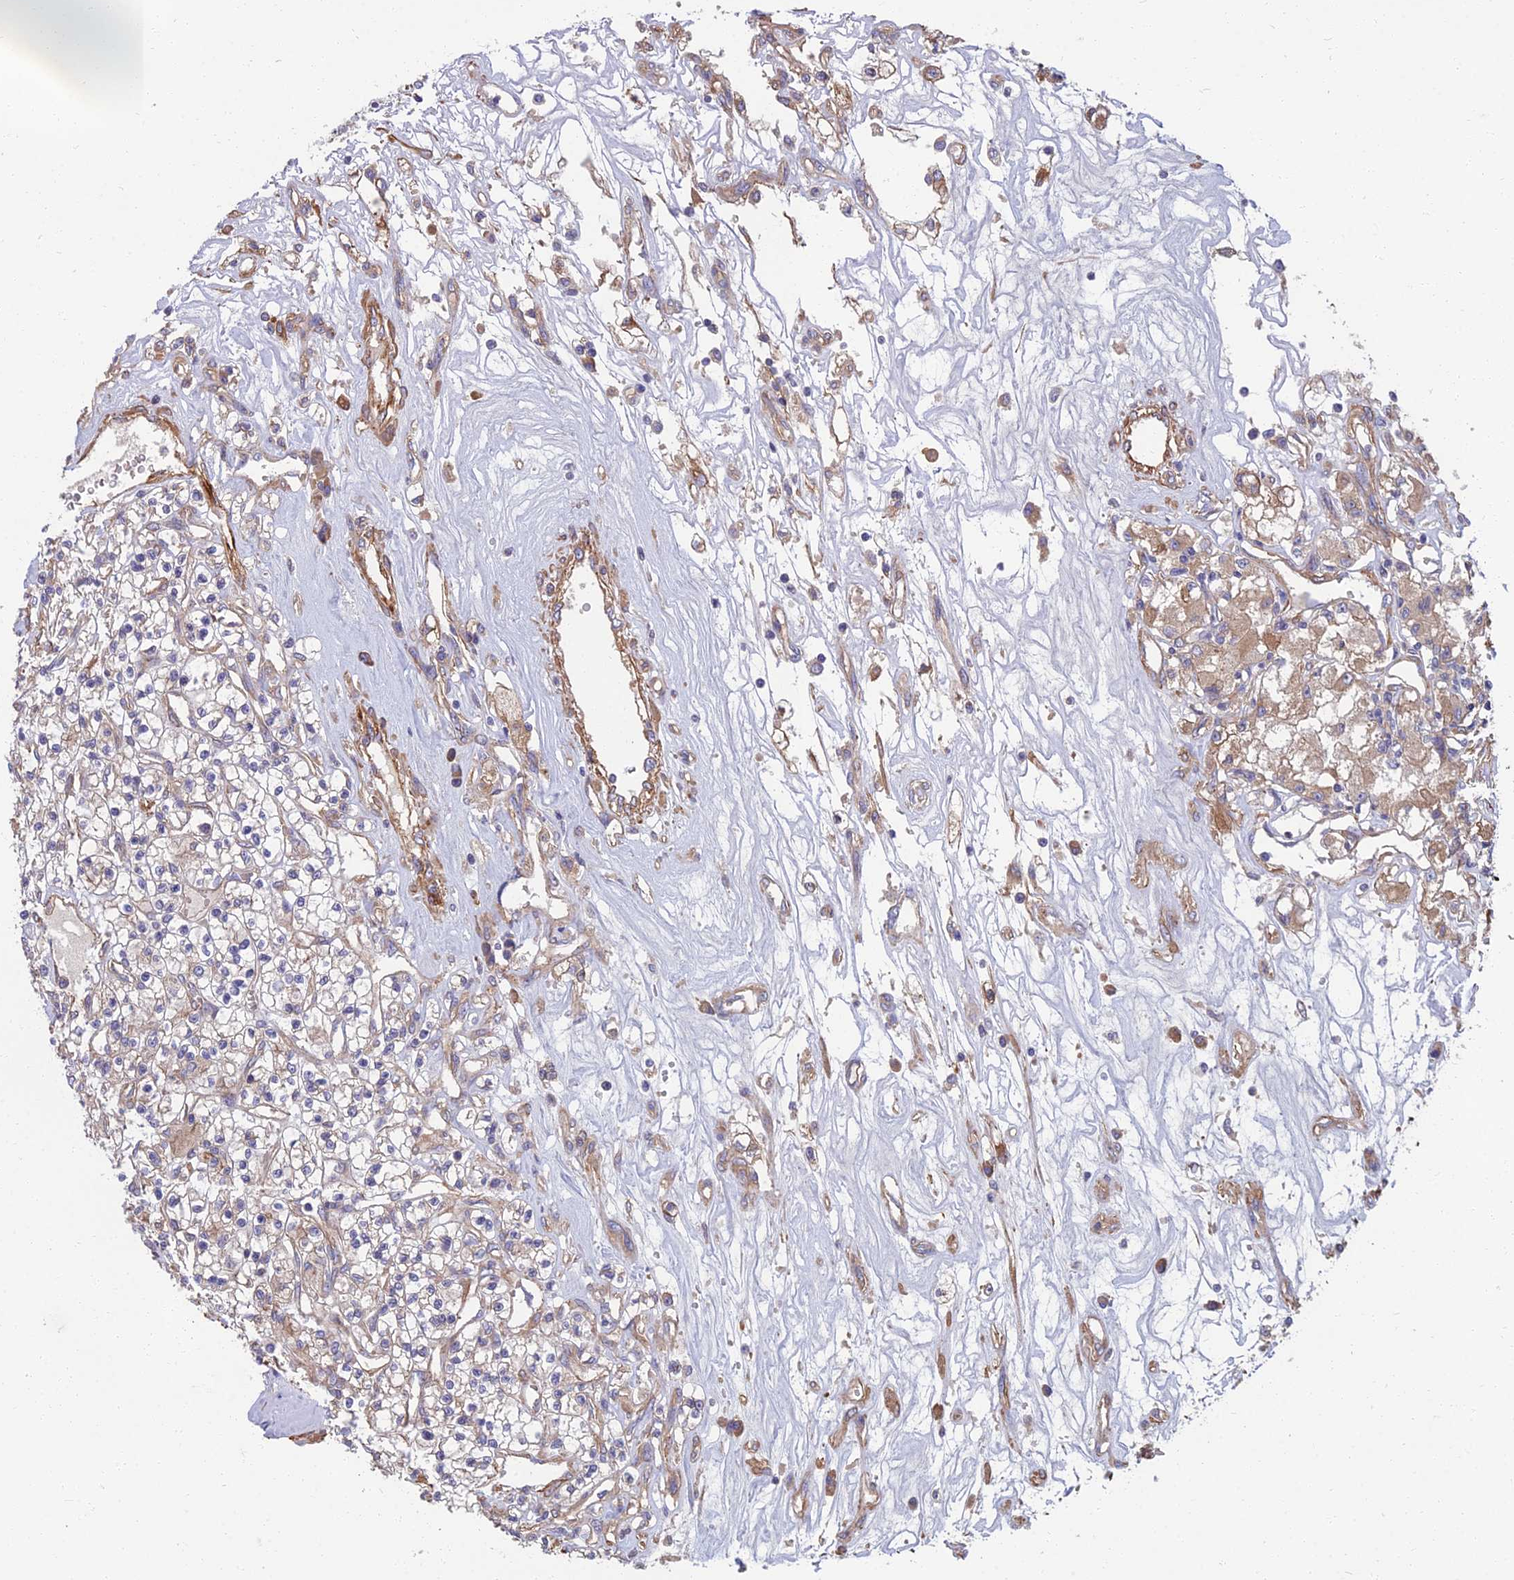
{"staining": {"intensity": "weak", "quantity": "25%-75%", "location": "cytoplasmic/membranous"}, "tissue": "renal cancer", "cell_type": "Tumor cells", "image_type": "cancer", "snomed": [{"axis": "morphology", "description": "Adenocarcinoma, NOS"}, {"axis": "topography", "description": "Kidney"}], "caption": "Brown immunohistochemical staining in human renal adenocarcinoma demonstrates weak cytoplasmic/membranous expression in about 25%-75% of tumor cells.", "gene": "WDR24", "patient": {"sex": "female", "age": 59}}